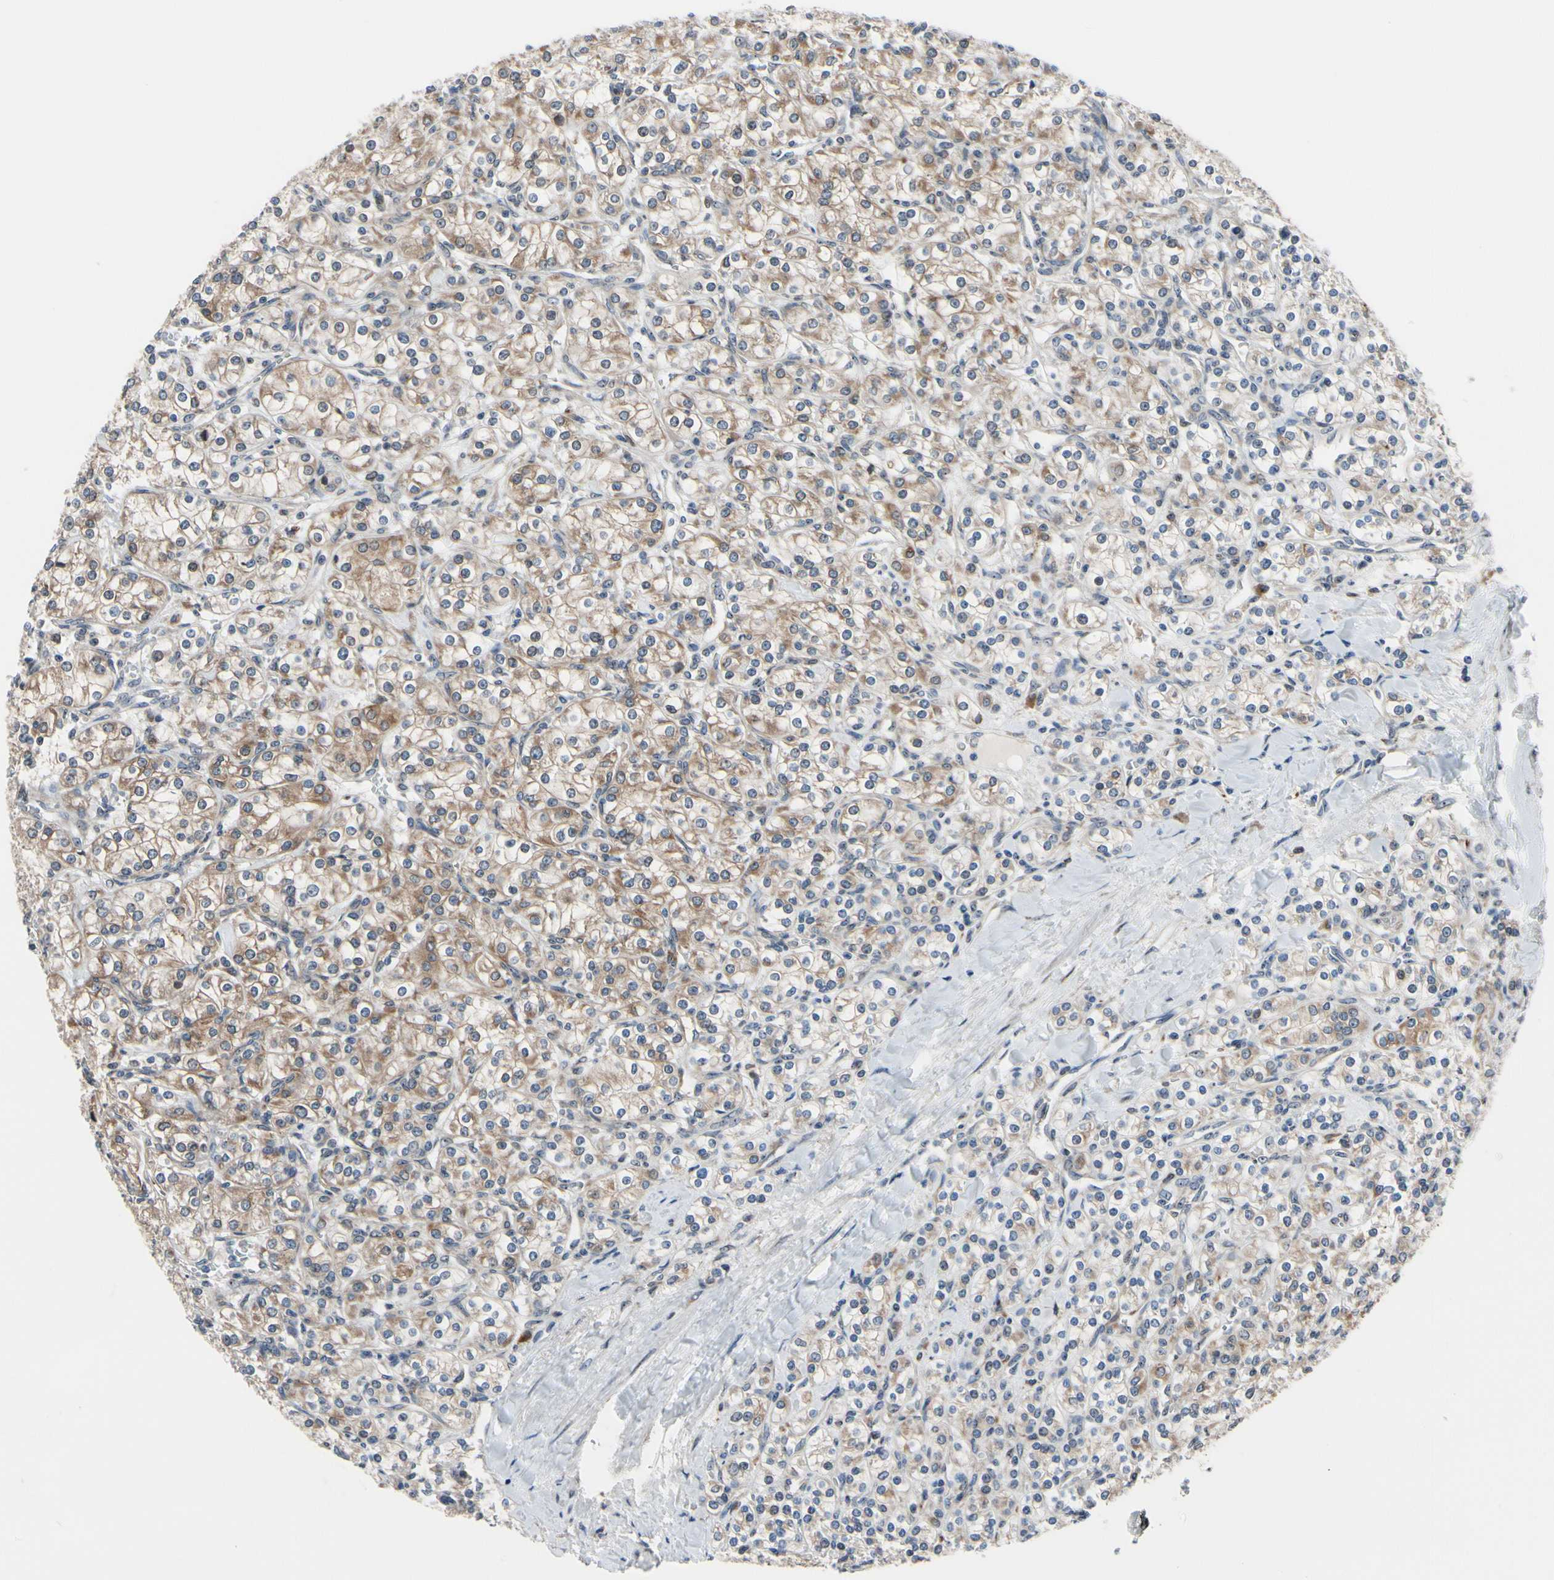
{"staining": {"intensity": "moderate", "quantity": ">75%", "location": "cytoplasmic/membranous"}, "tissue": "renal cancer", "cell_type": "Tumor cells", "image_type": "cancer", "snomed": [{"axis": "morphology", "description": "Adenocarcinoma, NOS"}, {"axis": "topography", "description": "Kidney"}], "caption": "Immunohistochemistry (IHC) image of neoplastic tissue: renal cancer stained using immunohistochemistry (IHC) demonstrates medium levels of moderate protein expression localized specifically in the cytoplasmic/membranous of tumor cells, appearing as a cytoplasmic/membranous brown color.", "gene": "TMED7", "patient": {"sex": "male", "age": 77}}